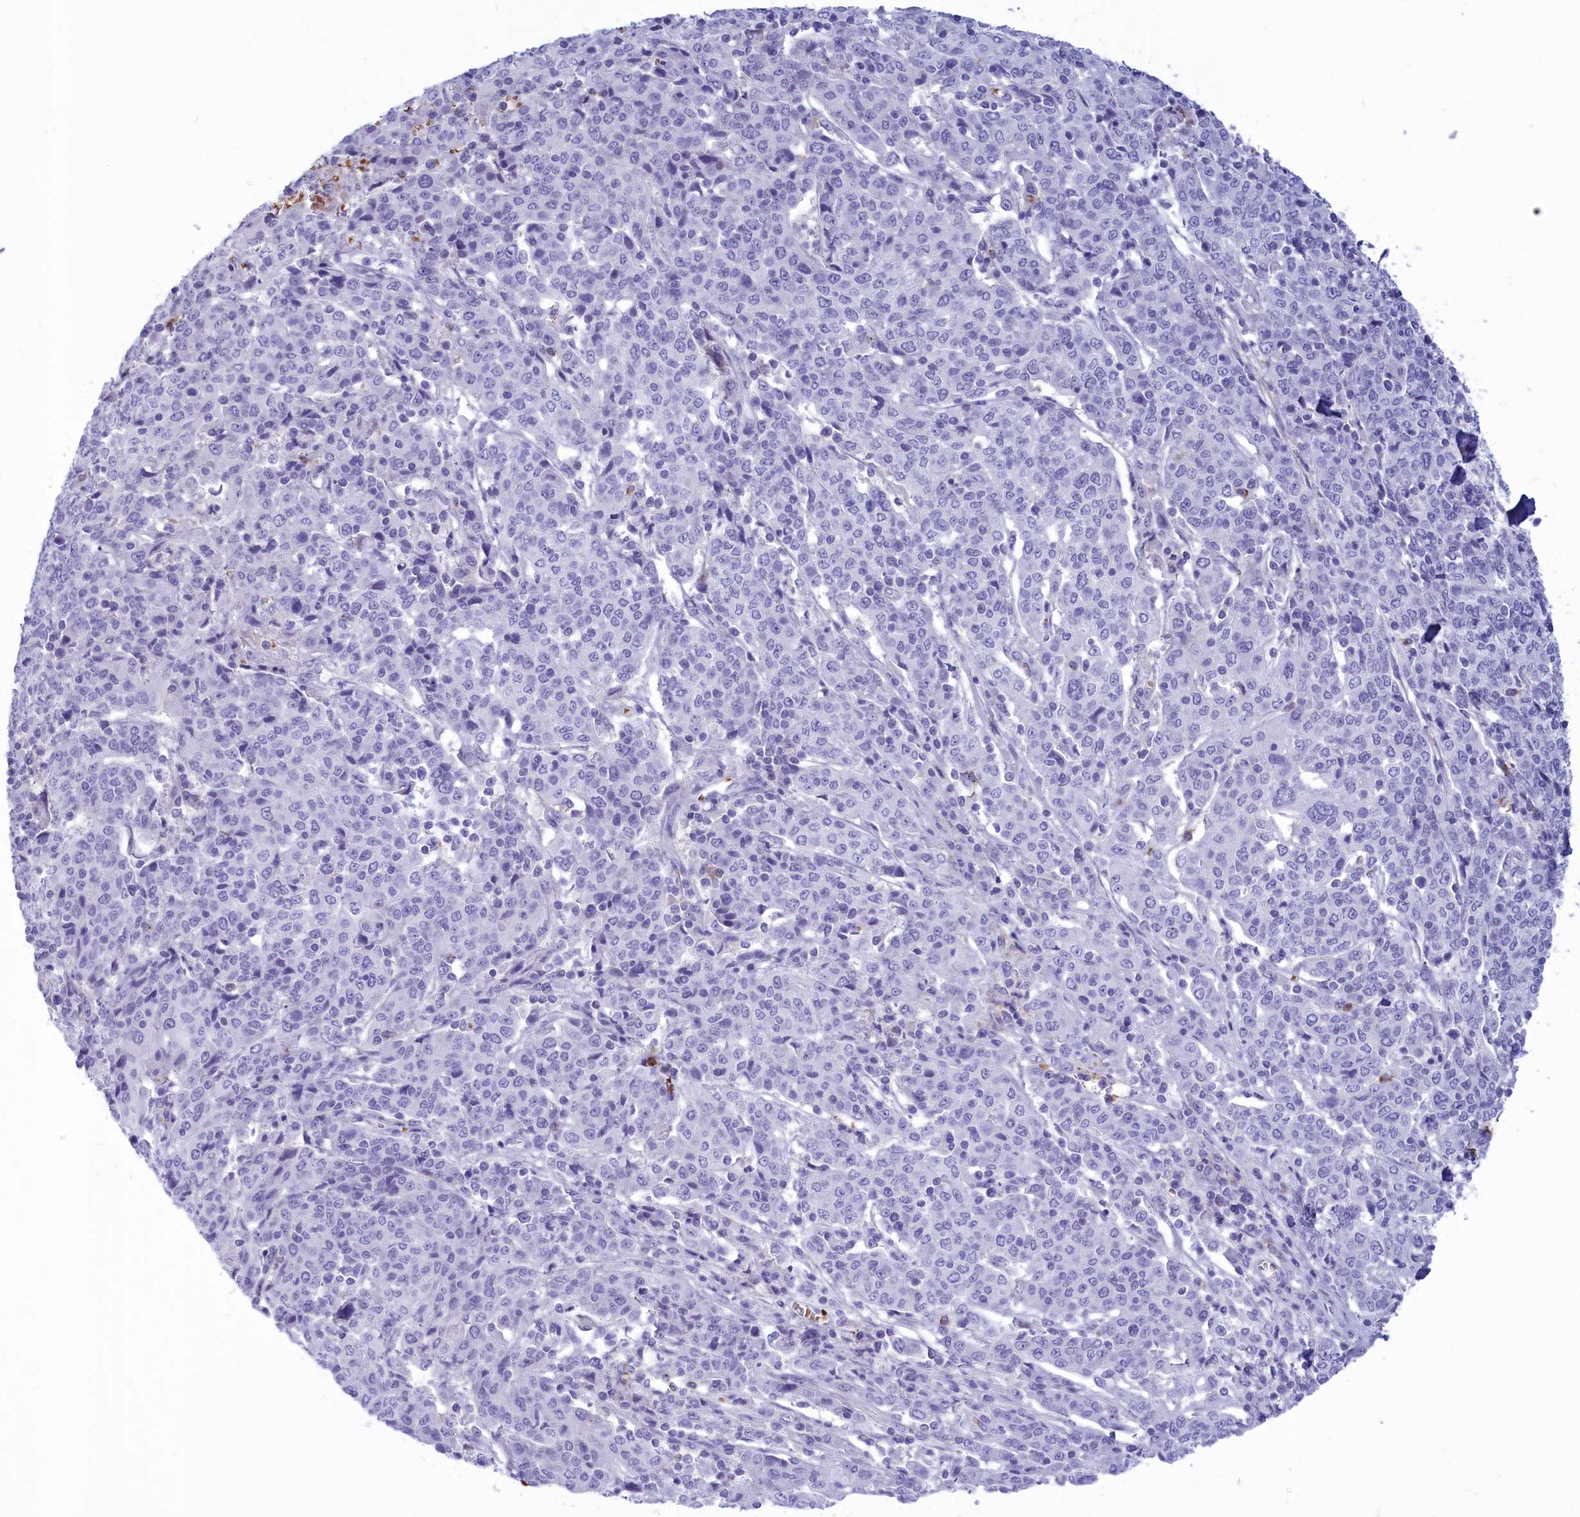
{"staining": {"intensity": "negative", "quantity": "none", "location": "none"}, "tissue": "cervical cancer", "cell_type": "Tumor cells", "image_type": "cancer", "snomed": [{"axis": "morphology", "description": "Squamous cell carcinoma, NOS"}, {"axis": "topography", "description": "Cervix"}], "caption": "IHC of squamous cell carcinoma (cervical) exhibits no positivity in tumor cells.", "gene": "GAPDHS", "patient": {"sex": "female", "age": 67}}